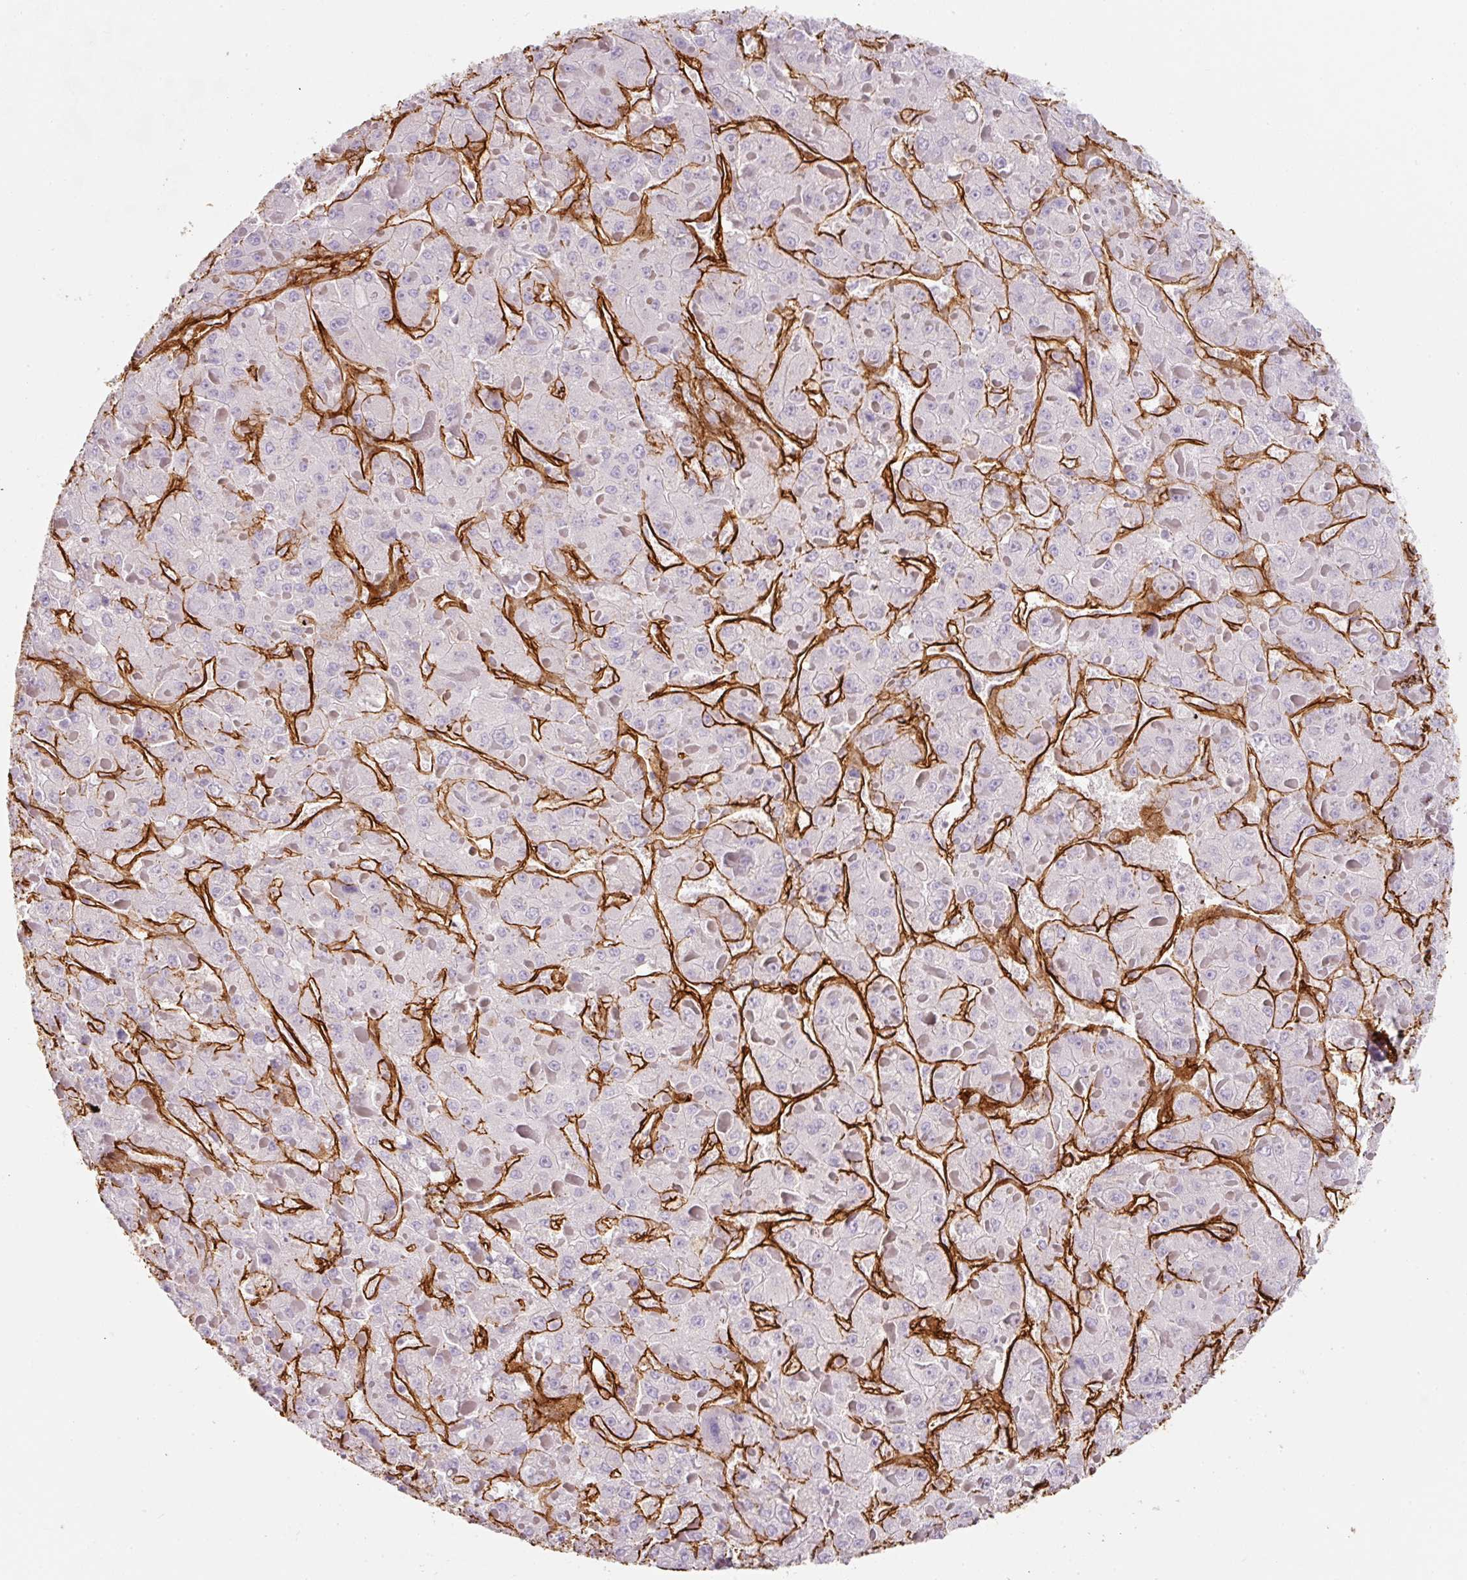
{"staining": {"intensity": "negative", "quantity": "none", "location": "none"}, "tissue": "liver cancer", "cell_type": "Tumor cells", "image_type": "cancer", "snomed": [{"axis": "morphology", "description": "Carcinoma, Hepatocellular, NOS"}, {"axis": "topography", "description": "Liver"}], "caption": "The photomicrograph shows no staining of tumor cells in liver hepatocellular carcinoma.", "gene": "LOXL4", "patient": {"sex": "female", "age": 73}}